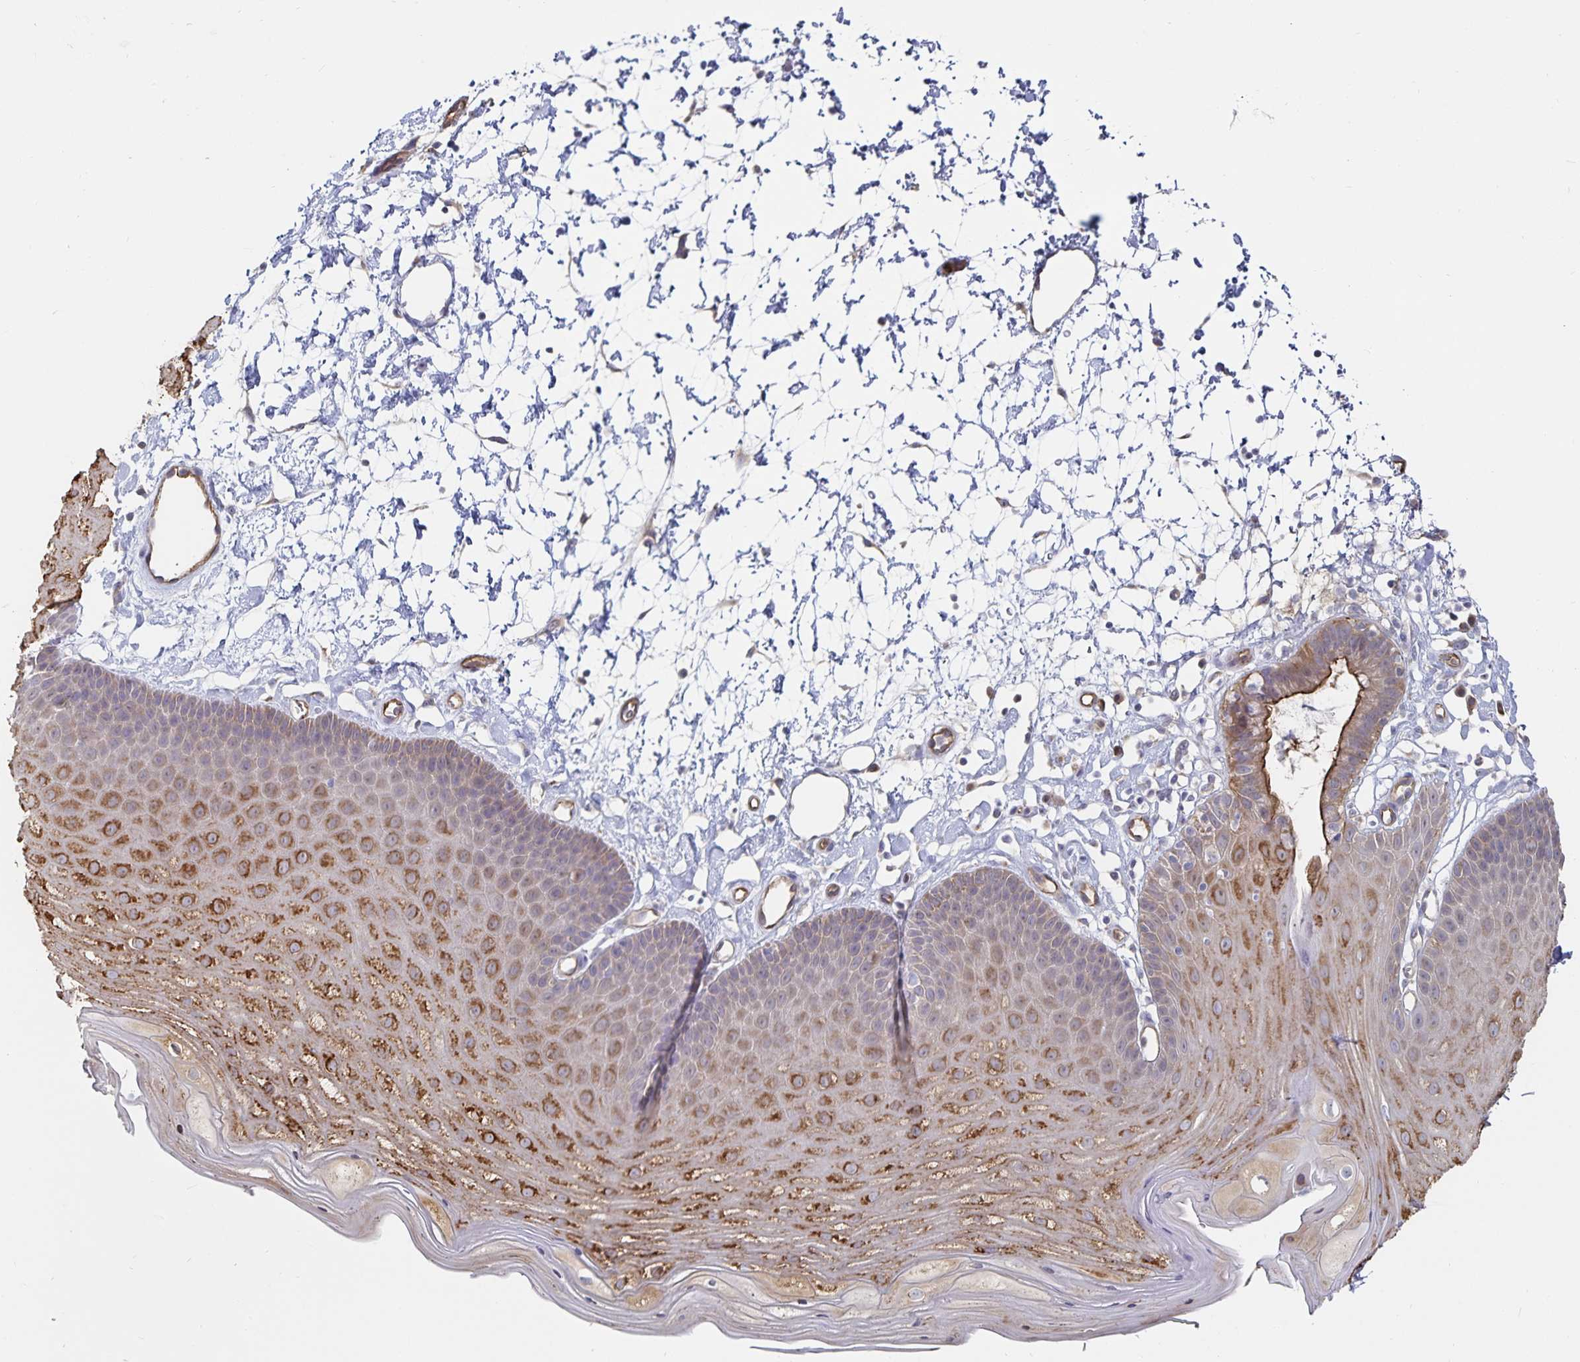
{"staining": {"intensity": "moderate", "quantity": "25%-75%", "location": "cytoplasmic/membranous"}, "tissue": "skin", "cell_type": "Epidermal cells", "image_type": "normal", "snomed": [{"axis": "morphology", "description": "Normal tissue, NOS"}, {"axis": "topography", "description": "Anal"}], "caption": "The histopathology image reveals staining of normal skin, revealing moderate cytoplasmic/membranous protein positivity (brown color) within epidermal cells. The staining was performed using DAB to visualize the protein expression in brown, while the nuclei were stained in blue with hematoxylin (Magnification: 20x).", "gene": "SSTR1", "patient": {"sex": "male", "age": 53}}